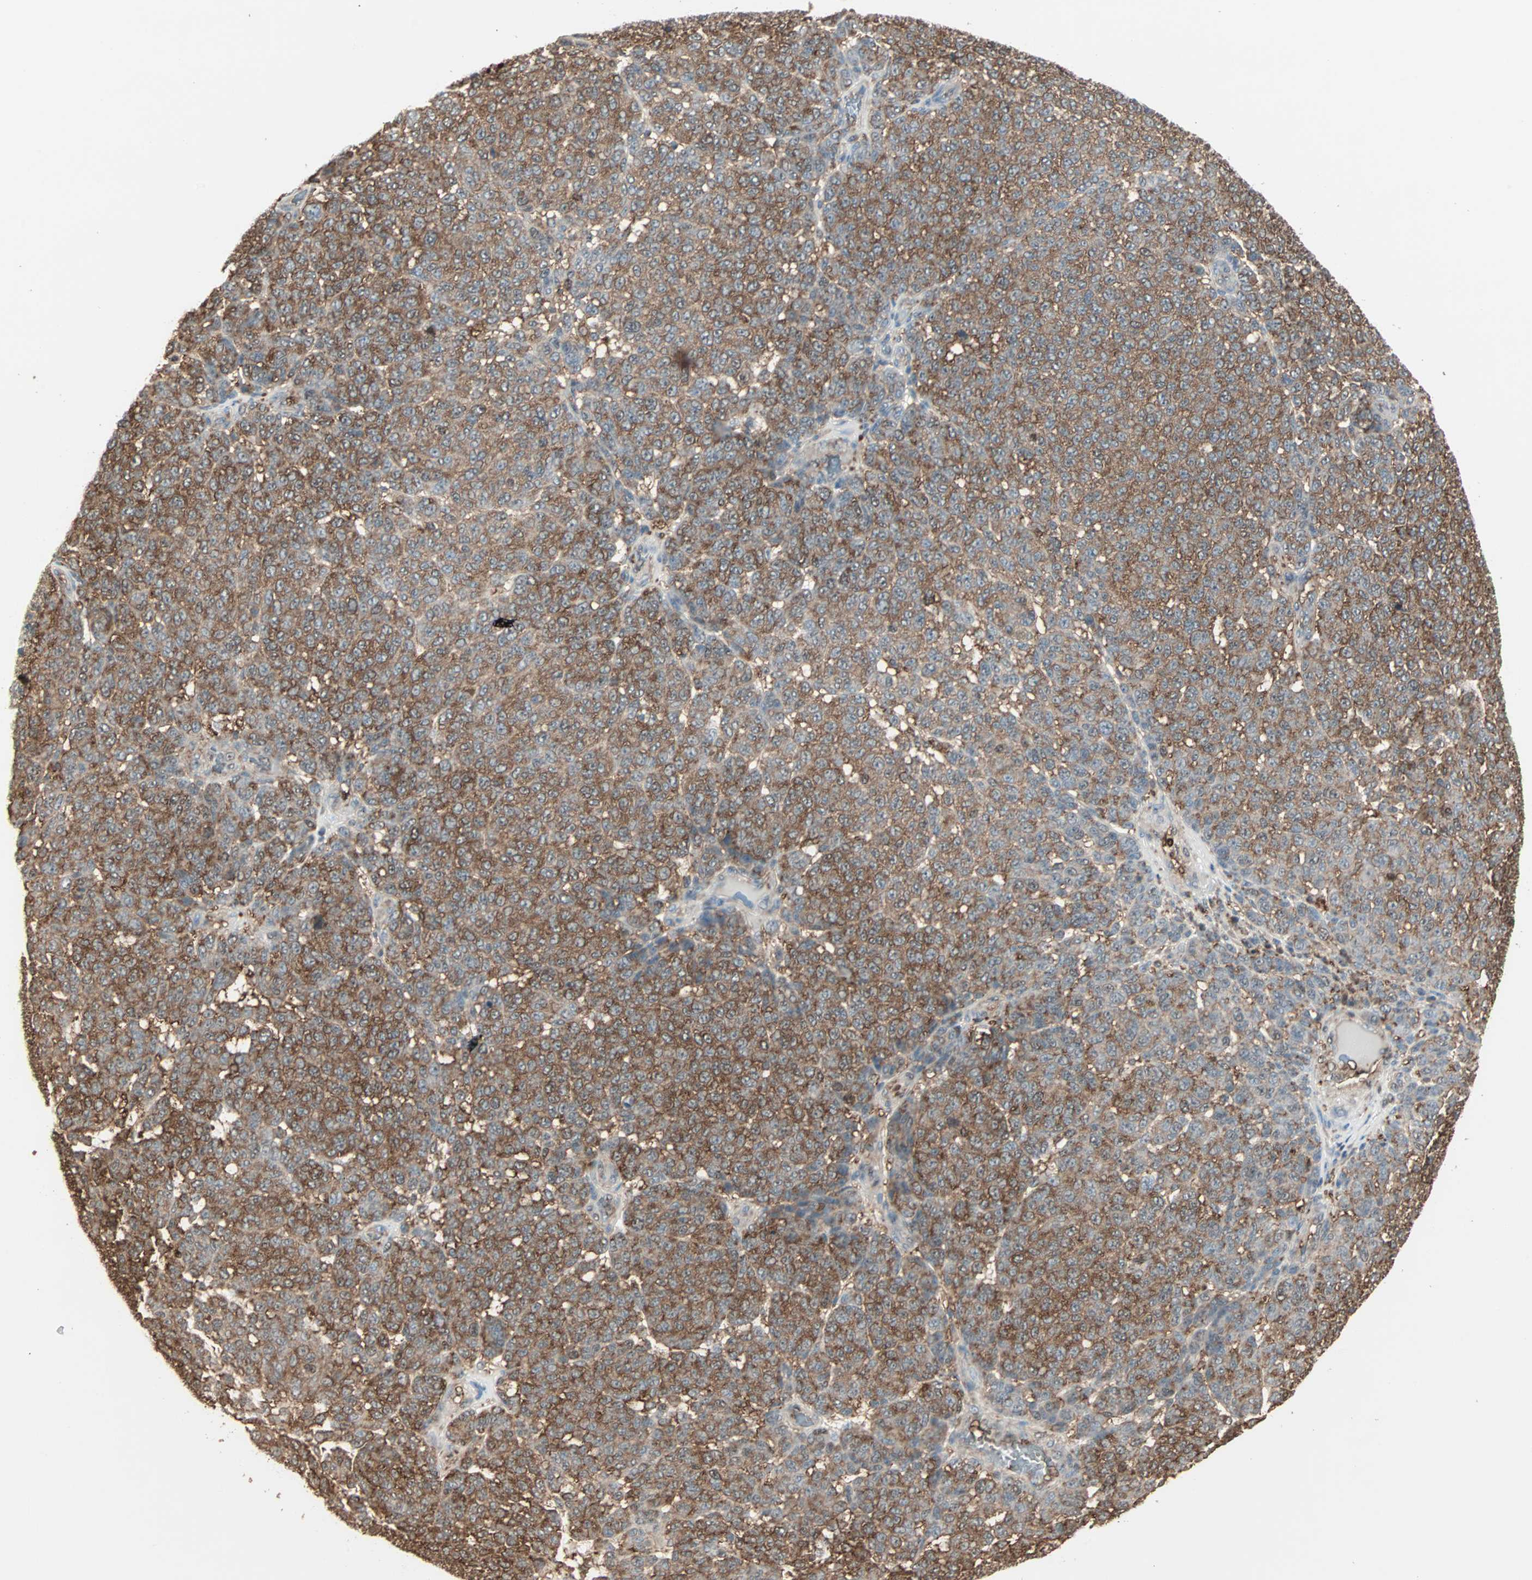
{"staining": {"intensity": "strong", "quantity": ">75%", "location": "cytoplasmic/membranous"}, "tissue": "melanoma", "cell_type": "Tumor cells", "image_type": "cancer", "snomed": [{"axis": "morphology", "description": "Malignant melanoma, NOS"}, {"axis": "topography", "description": "Skin"}], "caption": "Immunohistochemistry (IHC) (DAB (3,3'-diaminobenzidine)) staining of malignant melanoma exhibits strong cytoplasmic/membranous protein expression in about >75% of tumor cells.", "gene": "MMP3", "patient": {"sex": "male", "age": 59}}